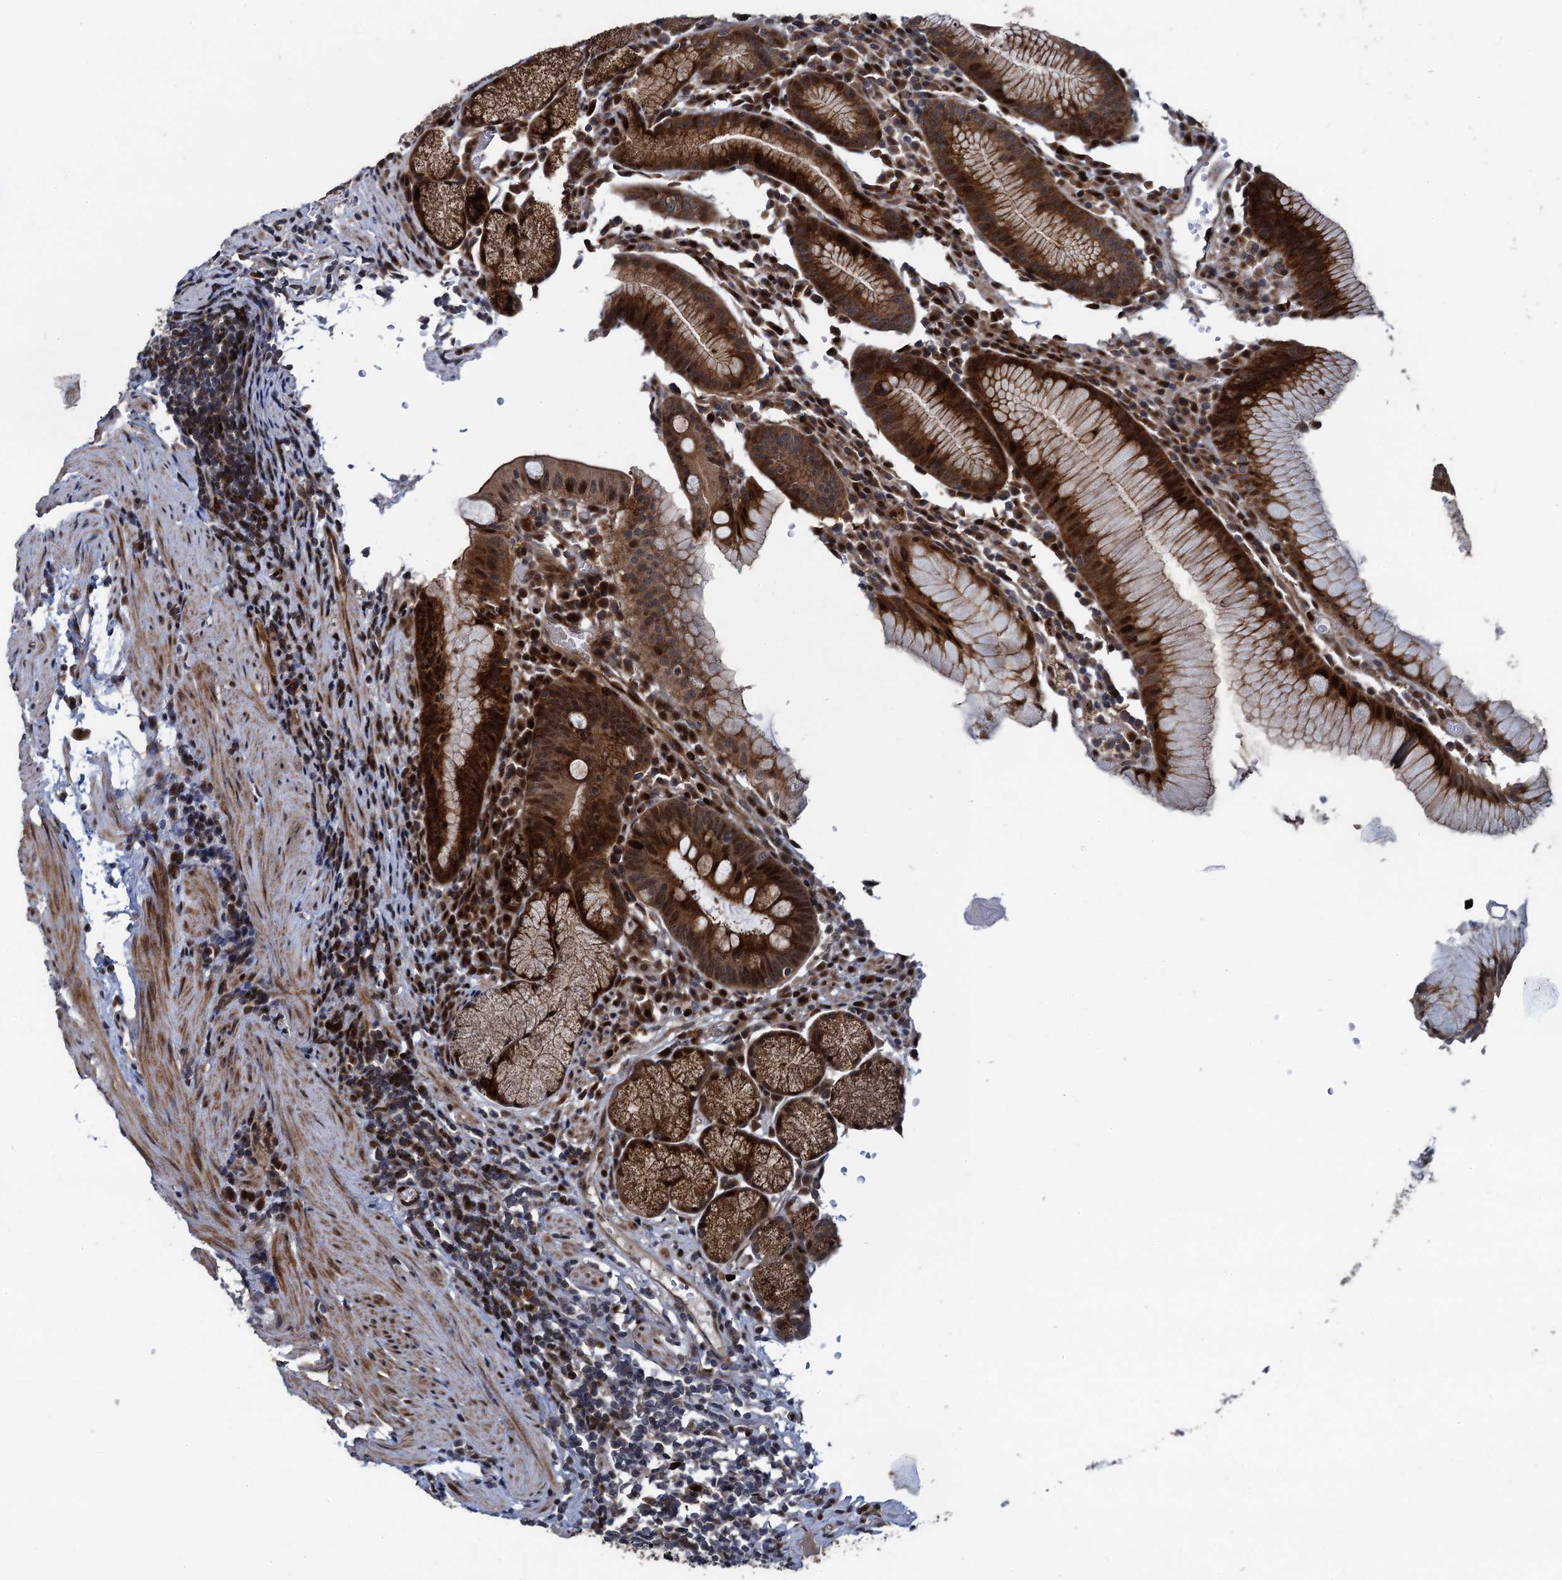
{"staining": {"intensity": "strong", "quantity": ">75%", "location": "cytoplasmic/membranous"}, "tissue": "stomach", "cell_type": "Glandular cells", "image_type": "normal", "snomed": [{"axis": "morphology", "description": "Normal tissue, NOS"}, {"axis": "topography", "description": "Stomach"}], "caption": "This micrograph demonstrates normal stomach stained with IHC to label a protein in brown. The cytoplasmic/membranous of glandular cells show strong positivity for the protein. Nuclei are counter-stained blue.", "gene": "ATOSA", "patient": {"sex": "male", "age": 55}}